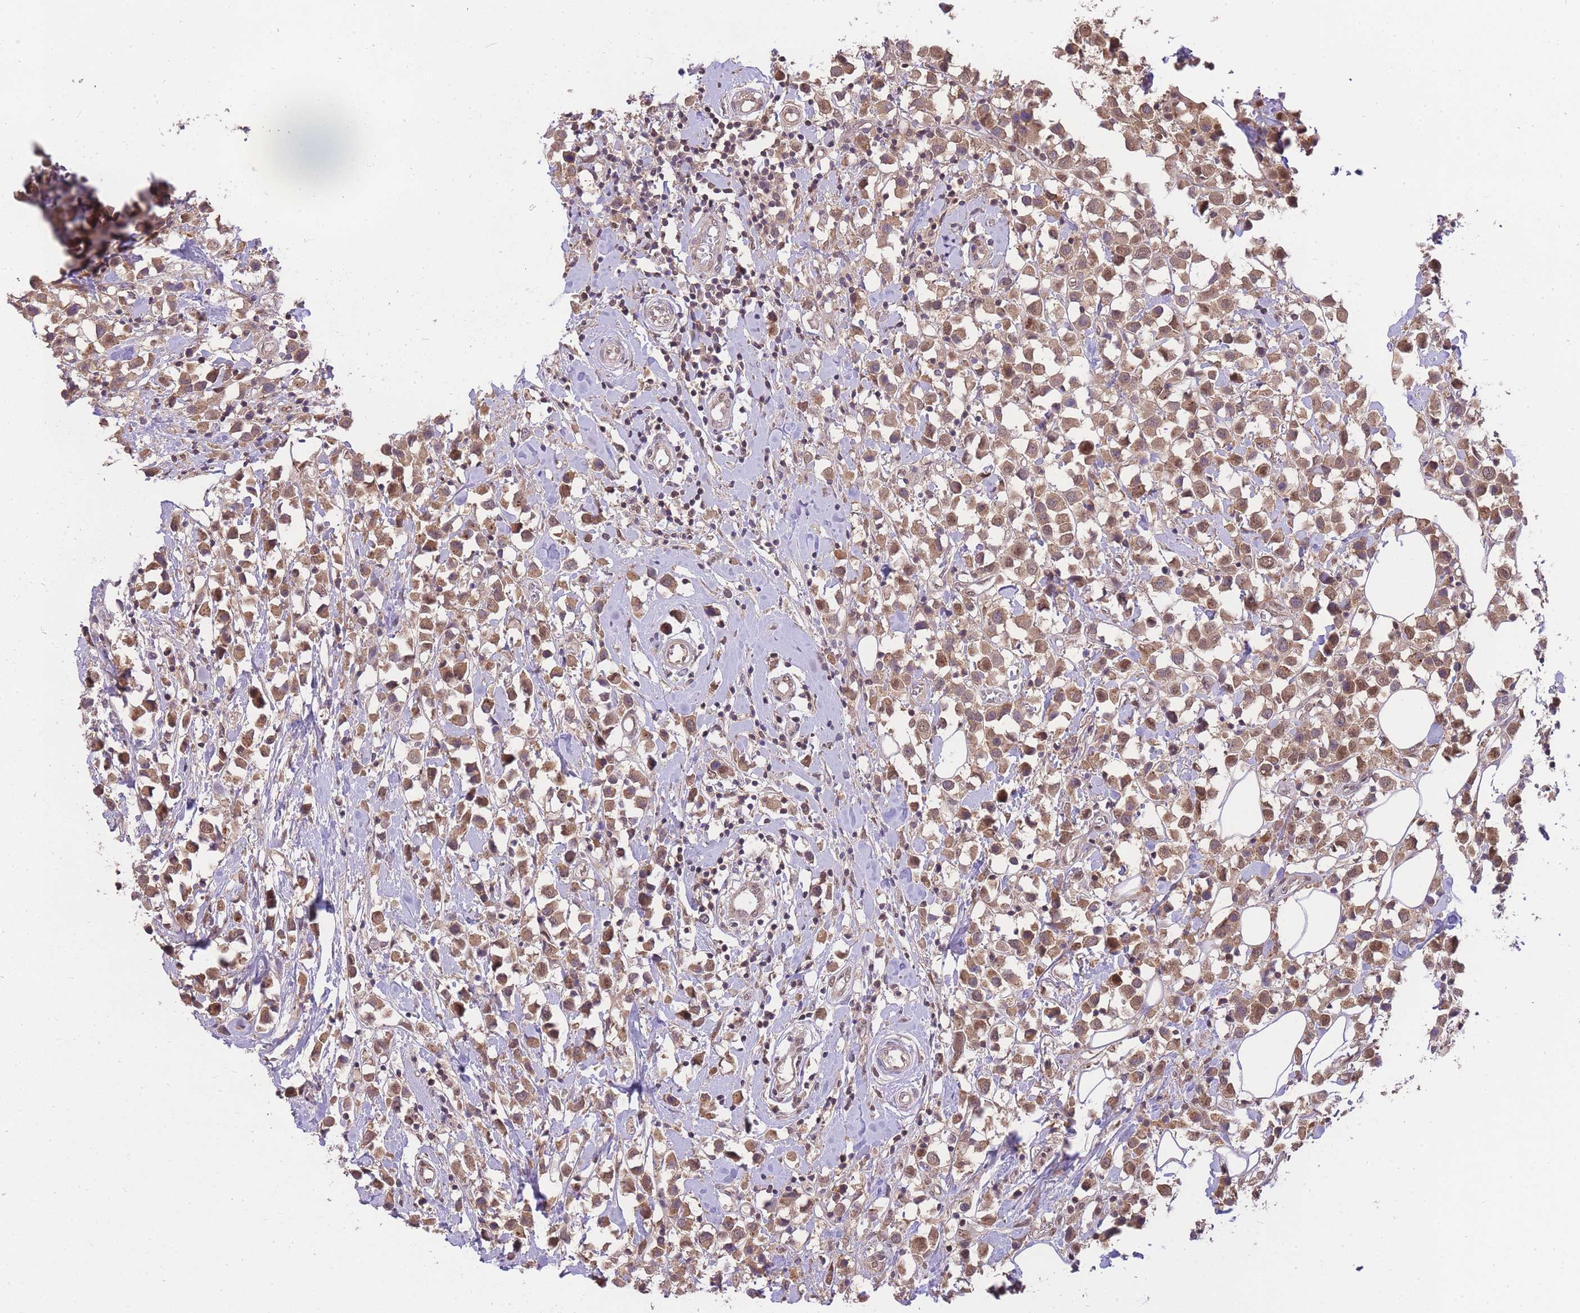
{"staining": {"intensity": "moderate", "quantity": ">75%", "location": "nuclear"}, "tissue": "breast cancer", "cell_type": "Tumor cells", "image_type": "cancer", "snomed": [{"axis": "morphology", "description": "Duct carcinoma"}, {"axis": "topography", "description": "Breast"}], "caption": "IHC (DAB (3,3'-diaminobenzidine)) staining of breast intraductal carcinoma shows moderate nuclear protein positivity in about >75% of tumor cells.", "gene": "UBXN7", "patient": {"sex": "female", "age": 61}}